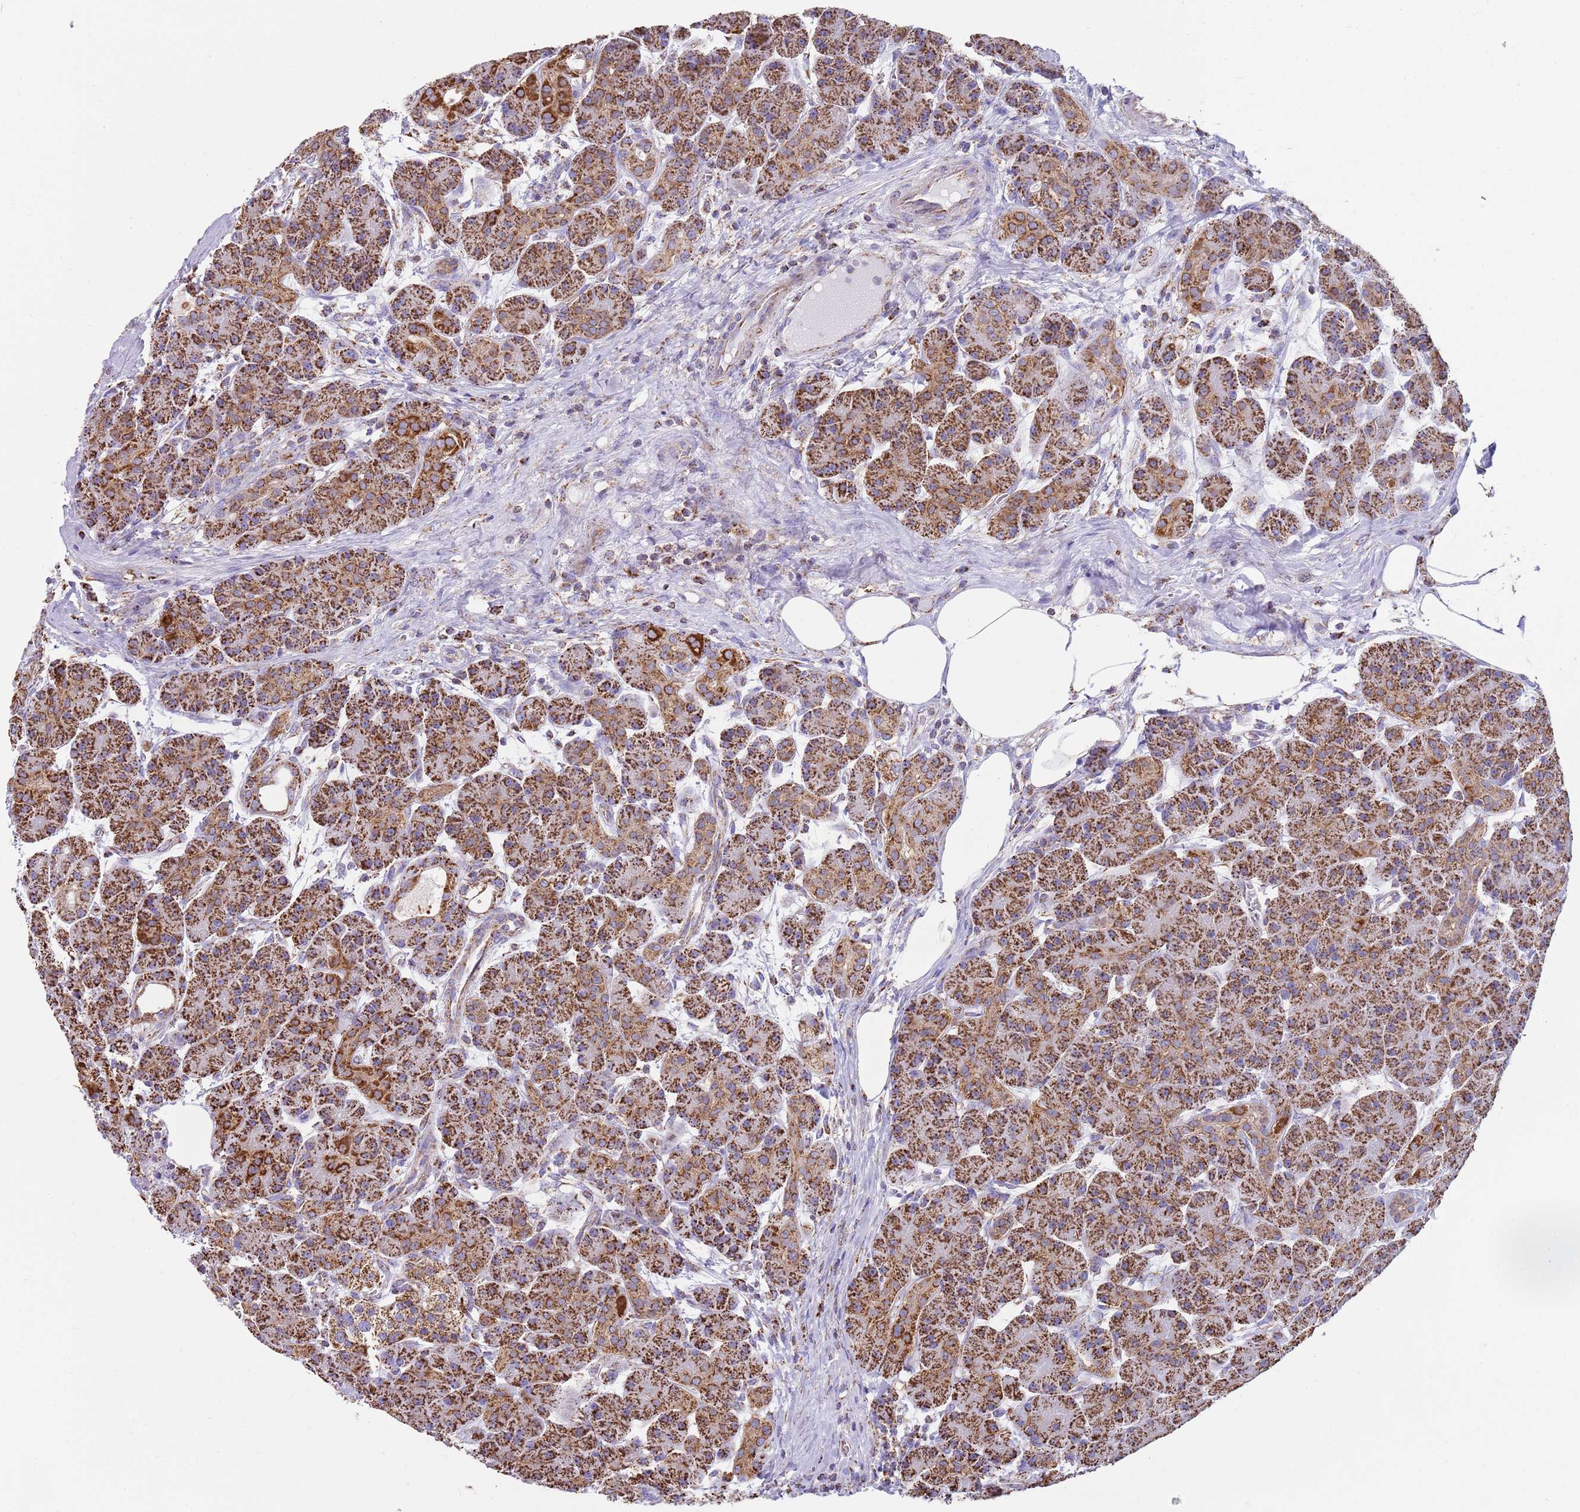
{"staining": {"intensity": "strong", "quantity": ">75%", "location": "cytoplasmic/membranous"}, "tissue": "pancreas", "cell_type": "Exocrine glandular cells", "image_type": "normal", "snomed": [{"axis": "morphology", "description": "Normal tissue, NOS"}, {"axis": "topography", "description": "Pancreas"}], "caption": "Immunohistochemical staining of benign human pancreas shows high levels of strong cytoplasmic/membranous staining in approximately >75% of exocrine glandular cells.", "gene": "TTLL1", "patient": {"sex": "male", "age": 63}}